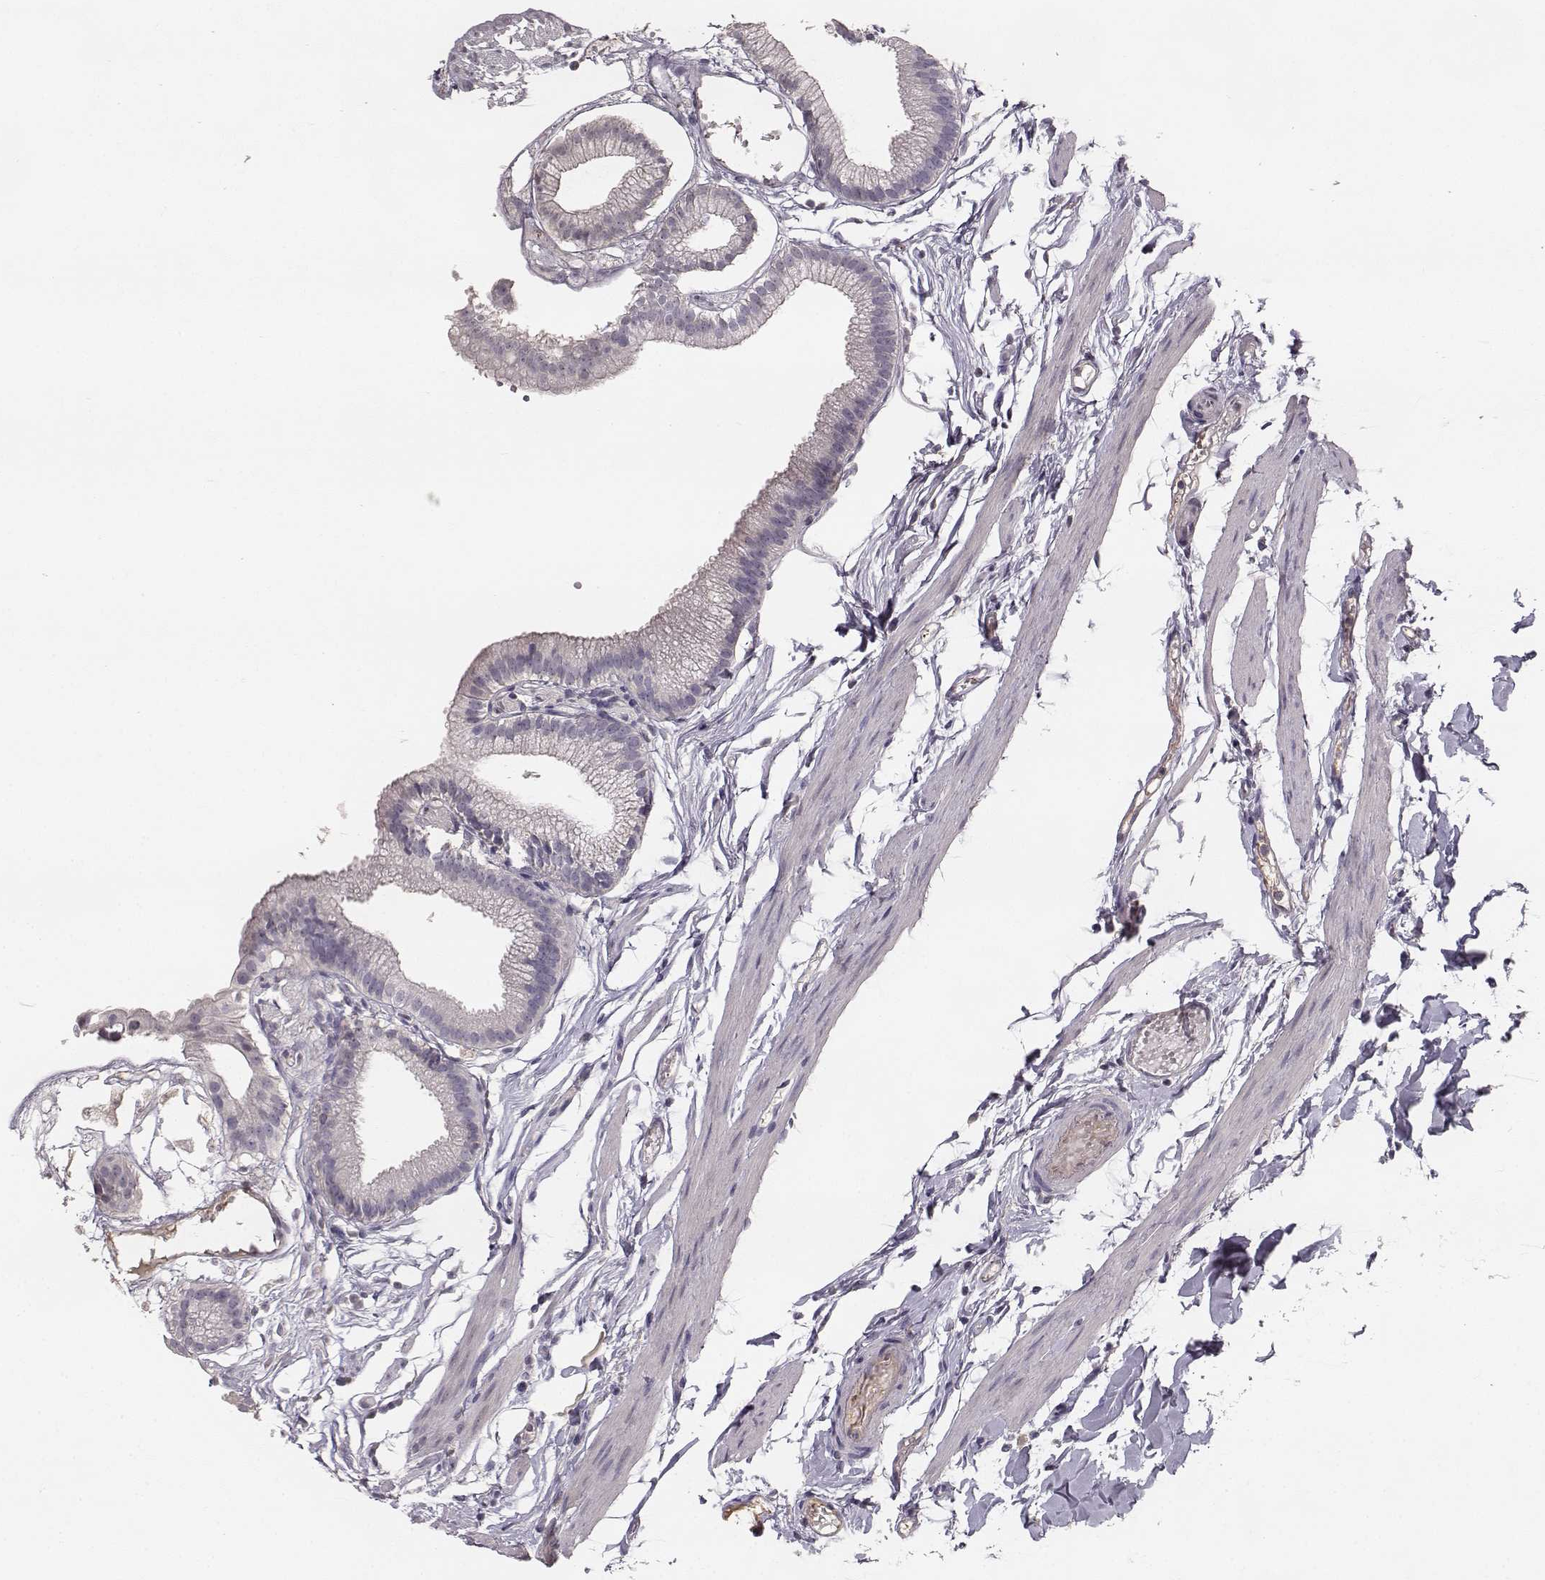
{"staining": {"intensity": "negative", "quantity": "none", "location": "none"}, "tissue": "gallbladder", "cell_type": "Glandular cells", "image_type": "normal", "snomed": [{"axis": "morphology", "description": "Normal tissue, NOS"}, {"axis": "topography", "description": "Gallbladder"}], "caption": "Immunohistochemistry micrograph of unremarkable gallbladder: gallbladder stained with DAB (3,3'-diaminobenzidine) demonstrates no significant protein expression in glandular cells. (Immunohistochemistry (ihc), brightfield microscopy, high magnification).", "gene": "YJEFN3", "patient": {"sex": "female", "age": 45}}